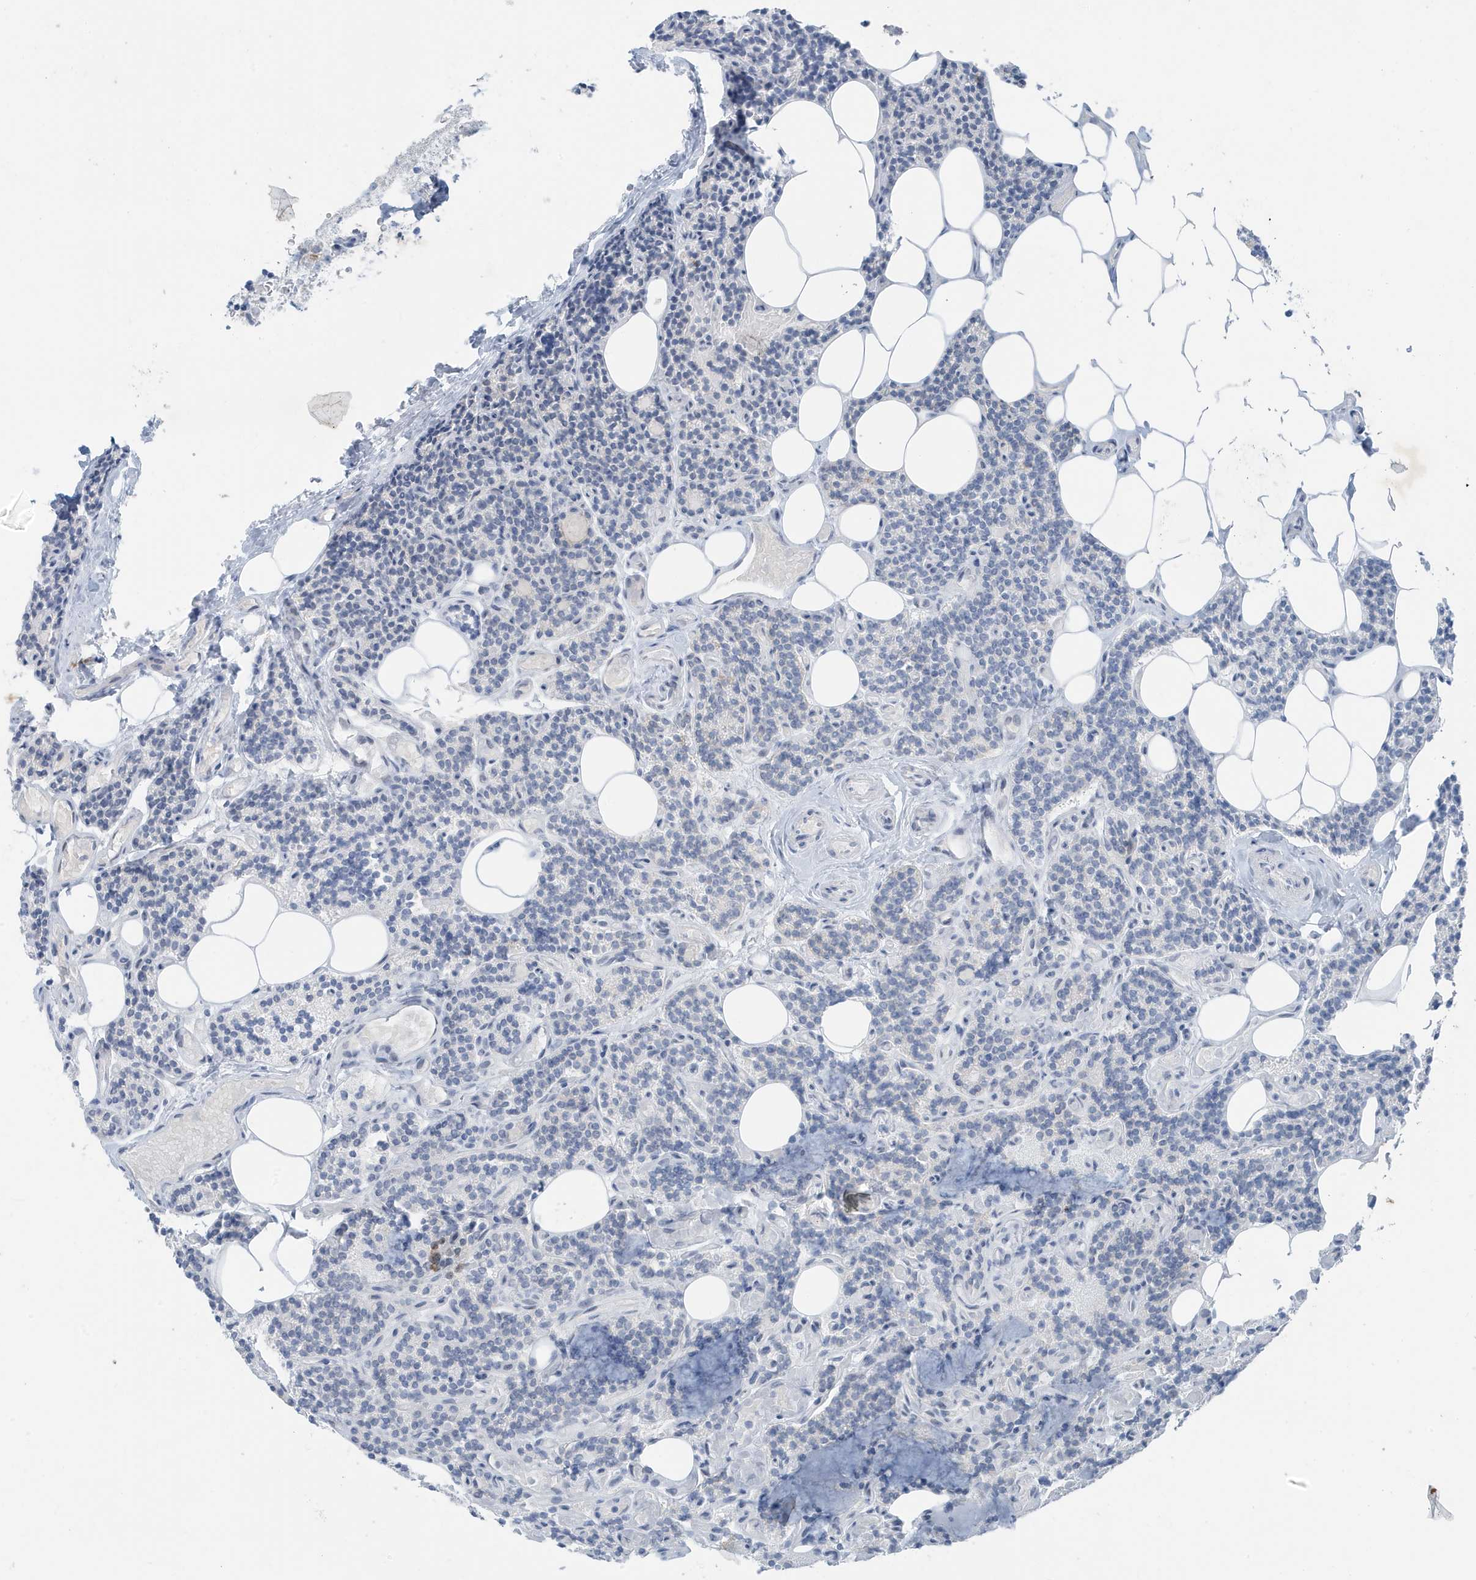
{"staining": {"intensity": "negative", "quantity": "none", "location": "none"}, "tissue": "parathyroid gland", "cell_type": "Glandular cells", "image_type": "normal", "snomed": [{"axis": "morphology", "description": "Normal tissue, NOS"}, {"axis": "topography", "description": "Parathyroid gland"}], "caption": "High power microscopy photomicrograph of an immunohistochemistry photomicrograph of unremarkable parathyroid gland, revealing no significant positivity in glandular cells. (Stains: DAB (3,3'-diaminobenzidine) immunohistochemistry with hematoxylin counter stain, Microscopy: brightfield microscopy at high magnification).", "gene": "ZFP64", "patient": {"sex": "female", "age": 43}}